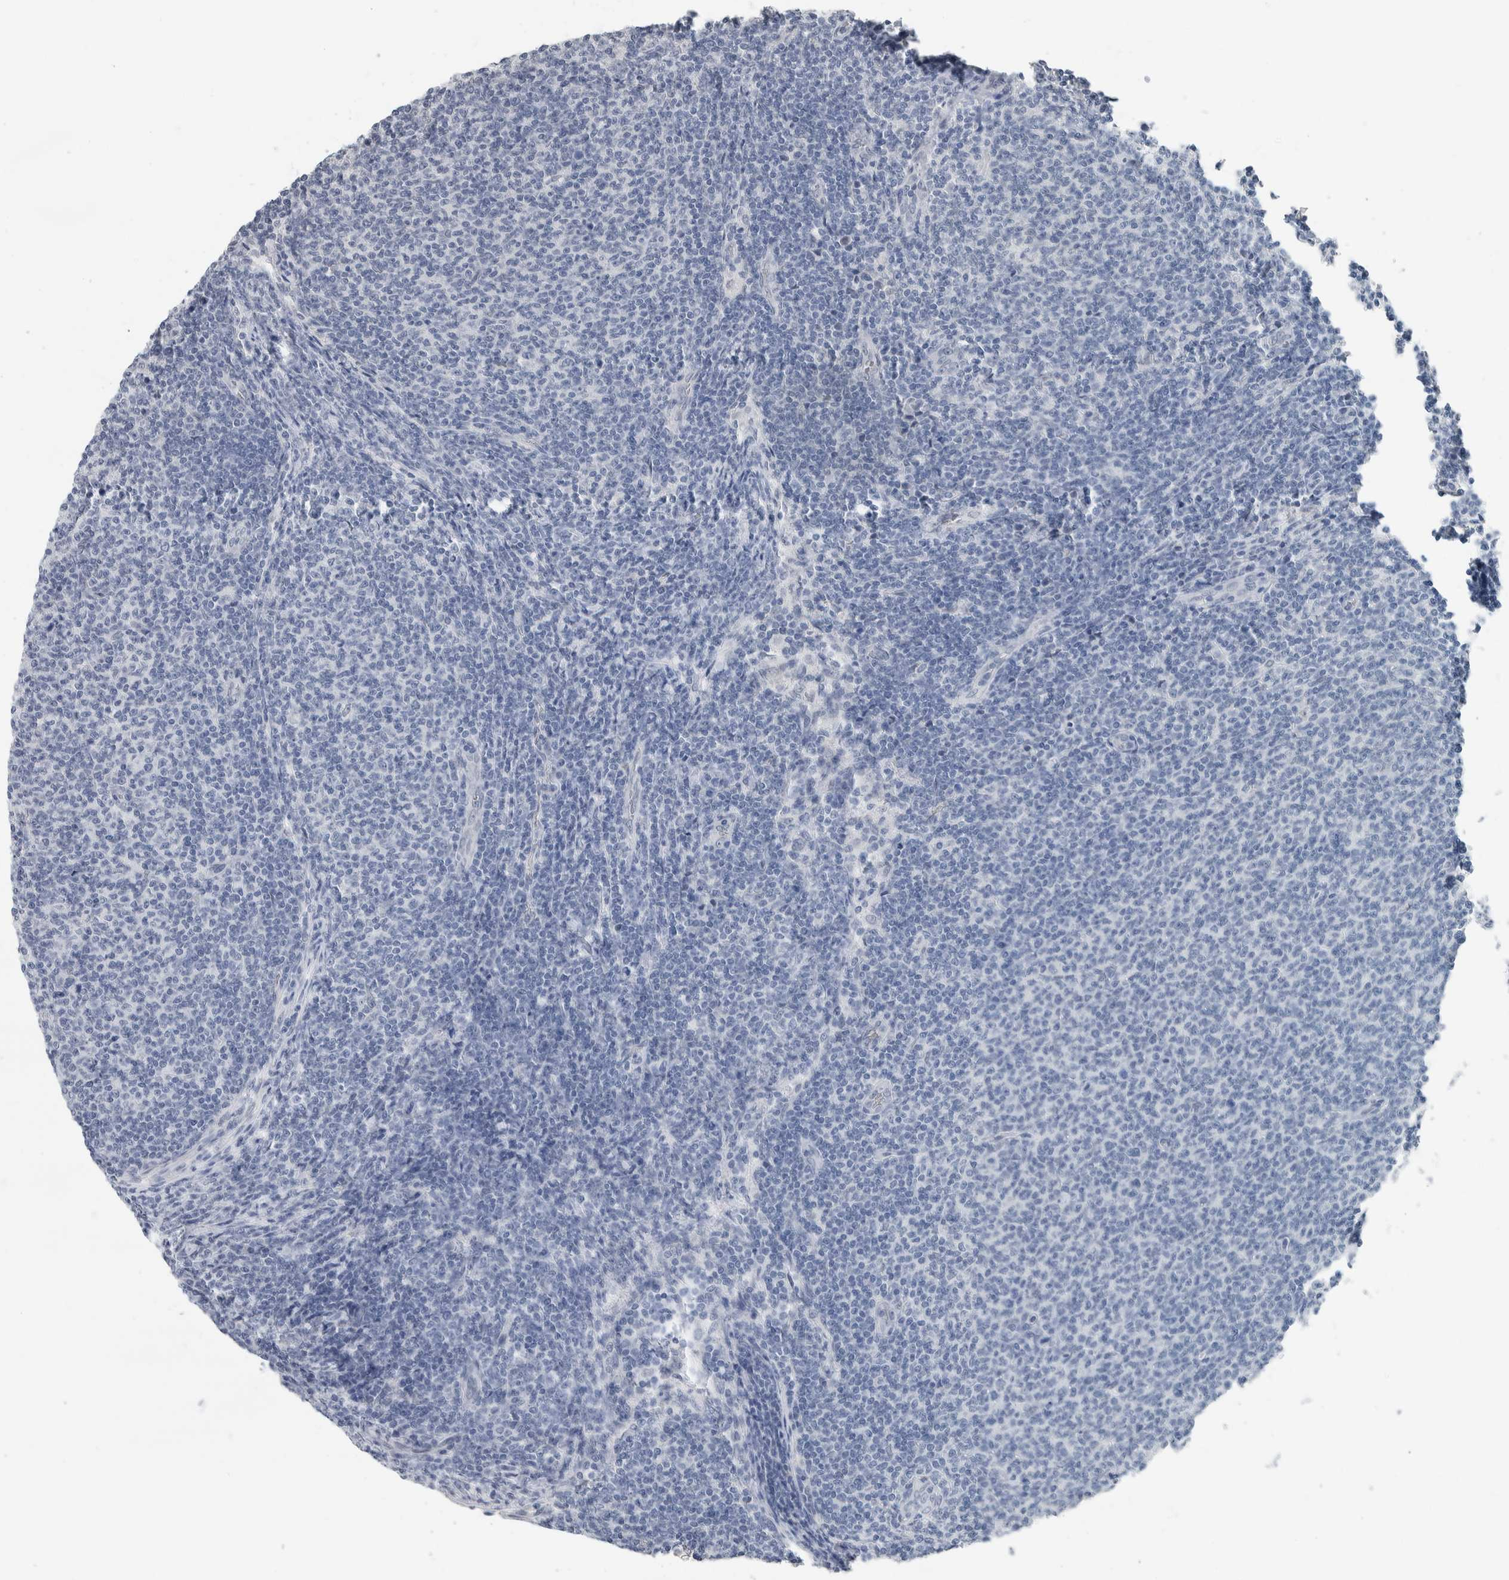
{"staining": {"intensity": "negative", "quantity": "none", "location": "none"}, "tissue": "lymphoma", "cell_type": "Tumor cells", "image_type": "cancer", "snomed": [{"axis": "morphology", "description": "Malignant lymphoma, non-Hodgkin's type, Low grade"}, {"axis": "topography", "description": "Lymph node"}], "caption": "Tumor cells are negative for brown protein staining in lymphoma.", "gene": "NEFM", "patient": {"sex": "male", "age": 66}}